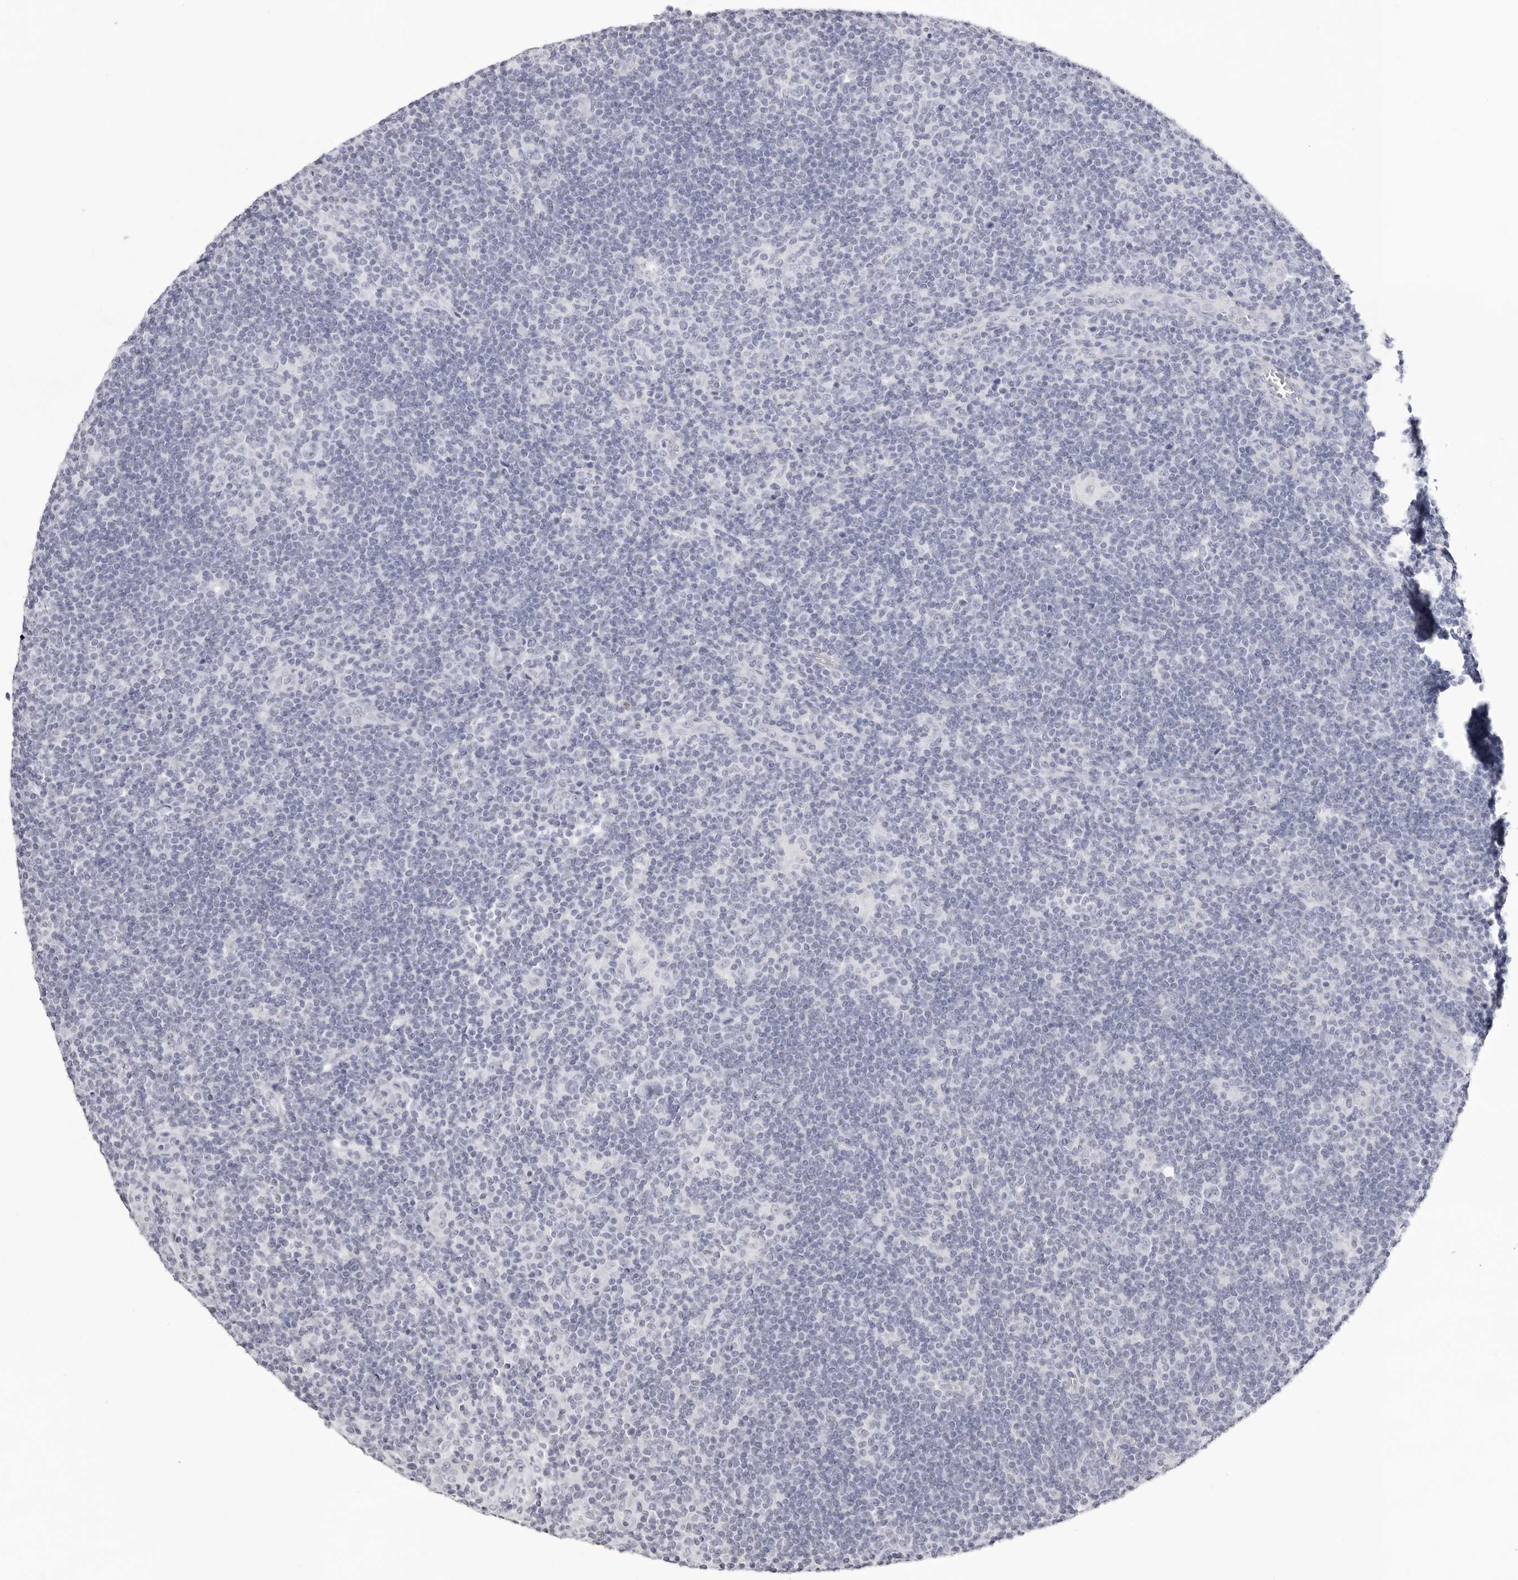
{"staining": {"intensity": "negative", "quantity": "none", "location": "none"}, "tissue": "lymphoma", "cell_type": "Tumor cells", "image_type": "cancer", "snomed": [{"axis": "morphology", "description": "Hodgkin's disease, NOS"}, {"axis": "topography", "description": "Lymph node"}], "caption": "High power microscopy photomicrograph of an immunohistochemistry (IHC) image of Hodgkin's disease, revealing no significant positivity in tumor cells.", "gene": "INSL3", "patient": {"sex": "female", "age": 57}}